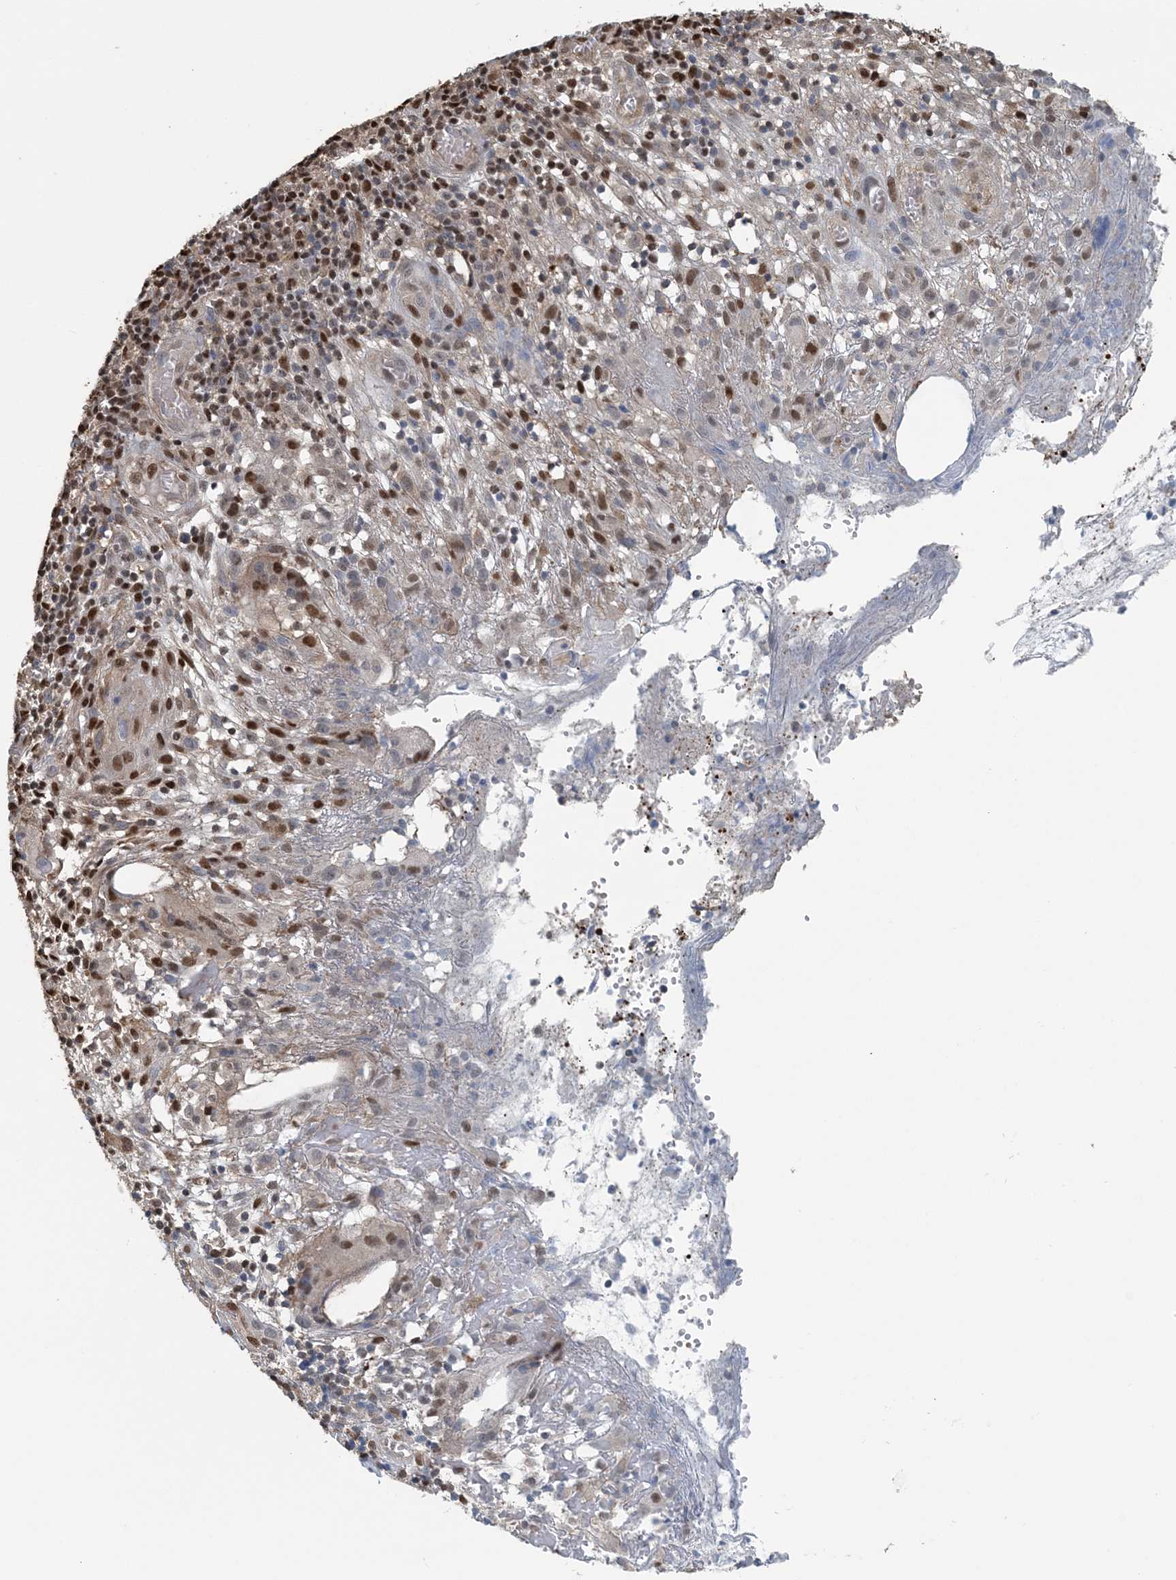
{"staining": {"intensity": "moderate", "quantity": ">75%", "location": "nuclear"}, "tissue": "skin cancer", "cell_type": "Tumor cells", "image_type": "cancer", "snomed": [{"axis": "morphology", "description": "Basal cell carcinoma"}, {"axis": "topography", "description": "Skin"}], "caption": "Skin cancer (basal cell carcinoma) tissue exhibits moderate nuclear positivity in approximately >75% of tumor cells", "gene": "HIKESHI", "patient": {"sex": "female", "age": 64}}